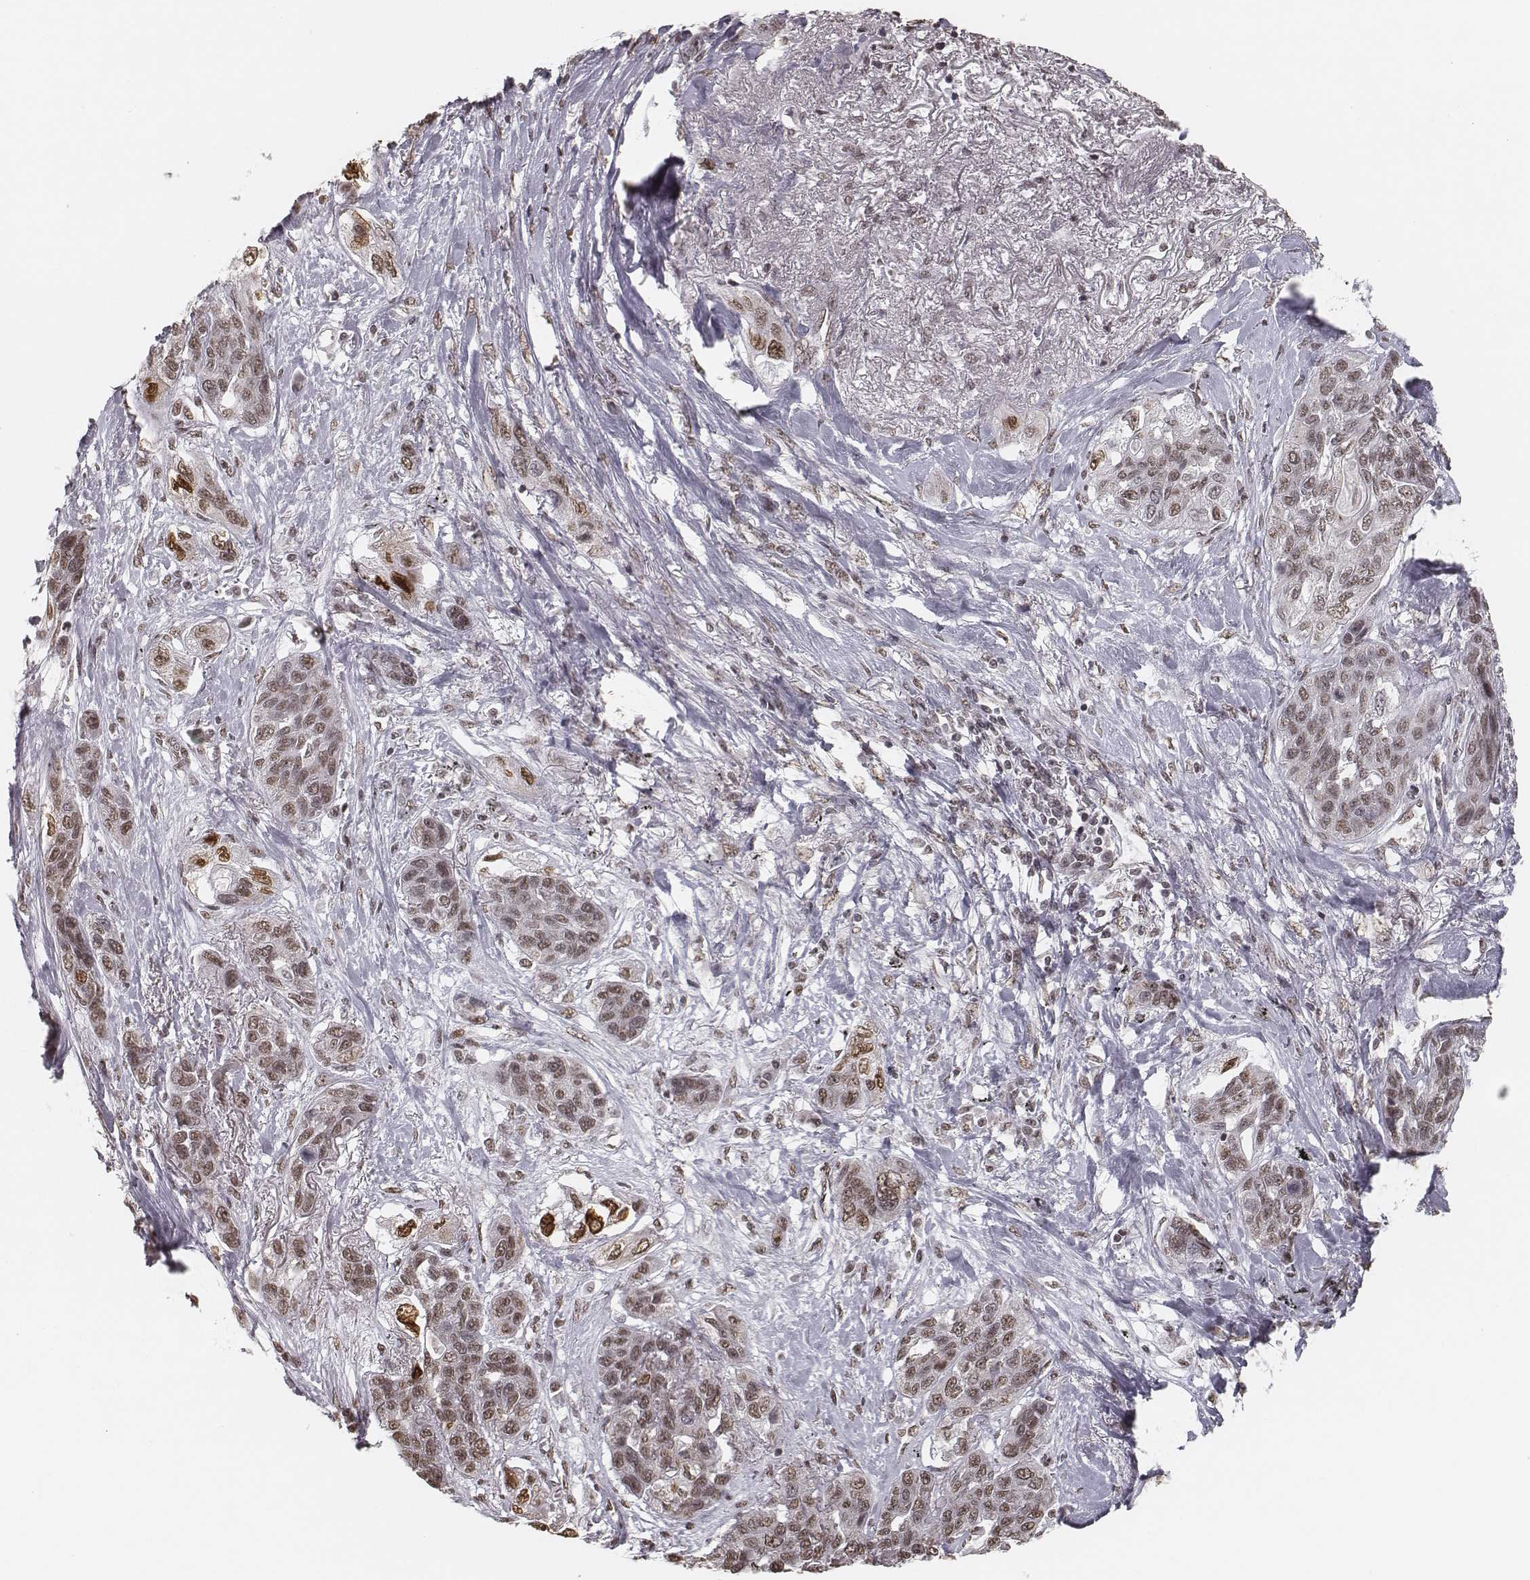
{"staining": {"intensity": "weak", "quantity": ">75%", "location": "nuclear"}, "tissue": "lung cancer", "cell_type": "Tumor cells", "image_type": "cancer", "snomed": [{"axis": "morphology", "description": "Squamous cell carcinoma, NOS"}, {"axis": "topography", "description": "Lung"}], "caption": "Immunohistochemical staining of lung cancer (squamous cell carcinoma) exhibits low levels of weak nuclear protein expression in approximately >75% of tumor cells. (DAB (3,3'-diaminobenzidine) IHC, brown staining for protein, blue staining for nuclei).", "gene": "HMGA2", "patient": {"sex": "female", "age": 70}}